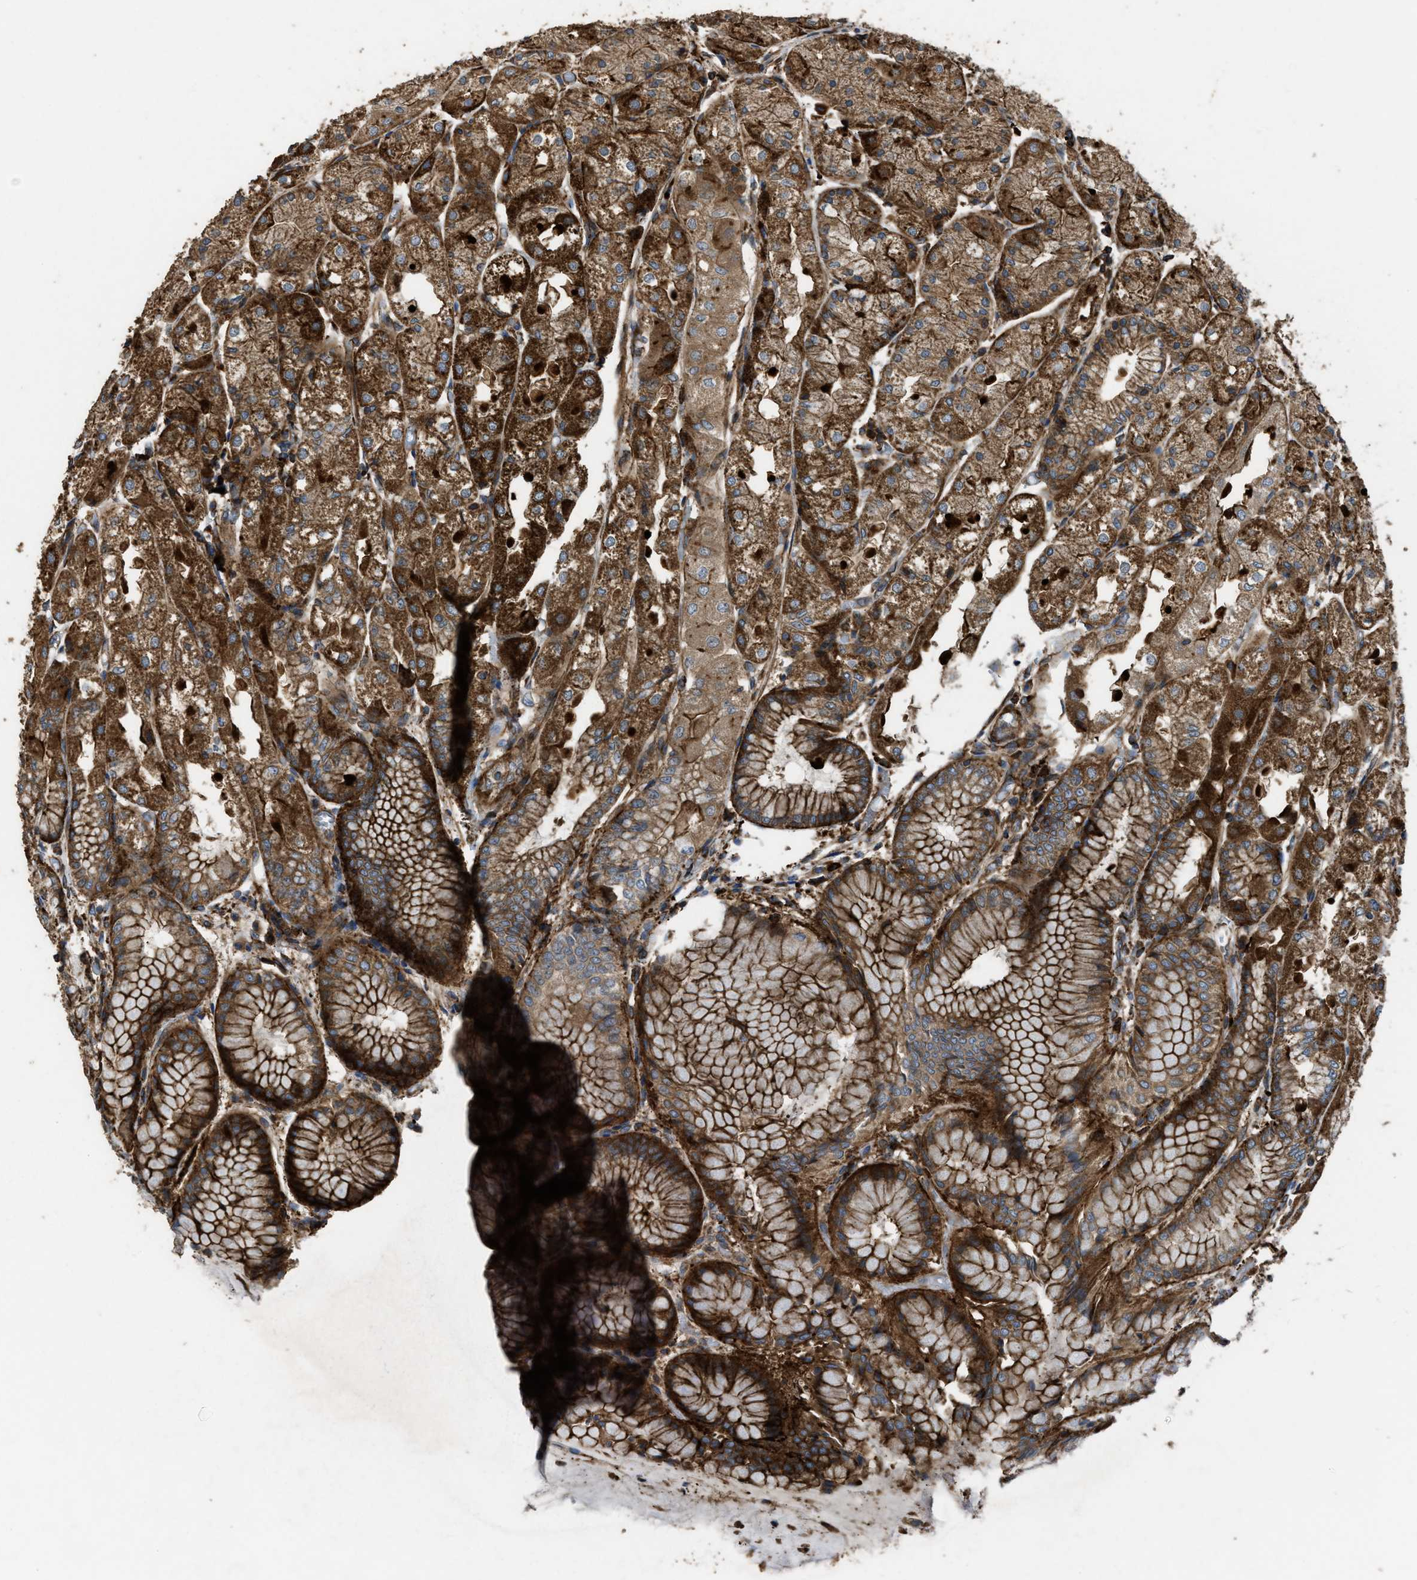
{"staining": {"intensity": "strong", "quantity": ">75%", "location": "cytoplasmic/membranous"}, "tissue": "stomach", "cell_type": "Glandular cells", "image_type": "normal", "snomed": [{"axis": "morphology", "description": "Normal tissue, NOS"}, {"axis": "topography", "description": "Stomach, upper"}], "caption": "Glandular cells show high levels of strong cytoplasmic/membranous staining in about >75% of cells in benign stomach.", "gene": "EGLN1", "patient": {"sex": "male", "age": 72}}